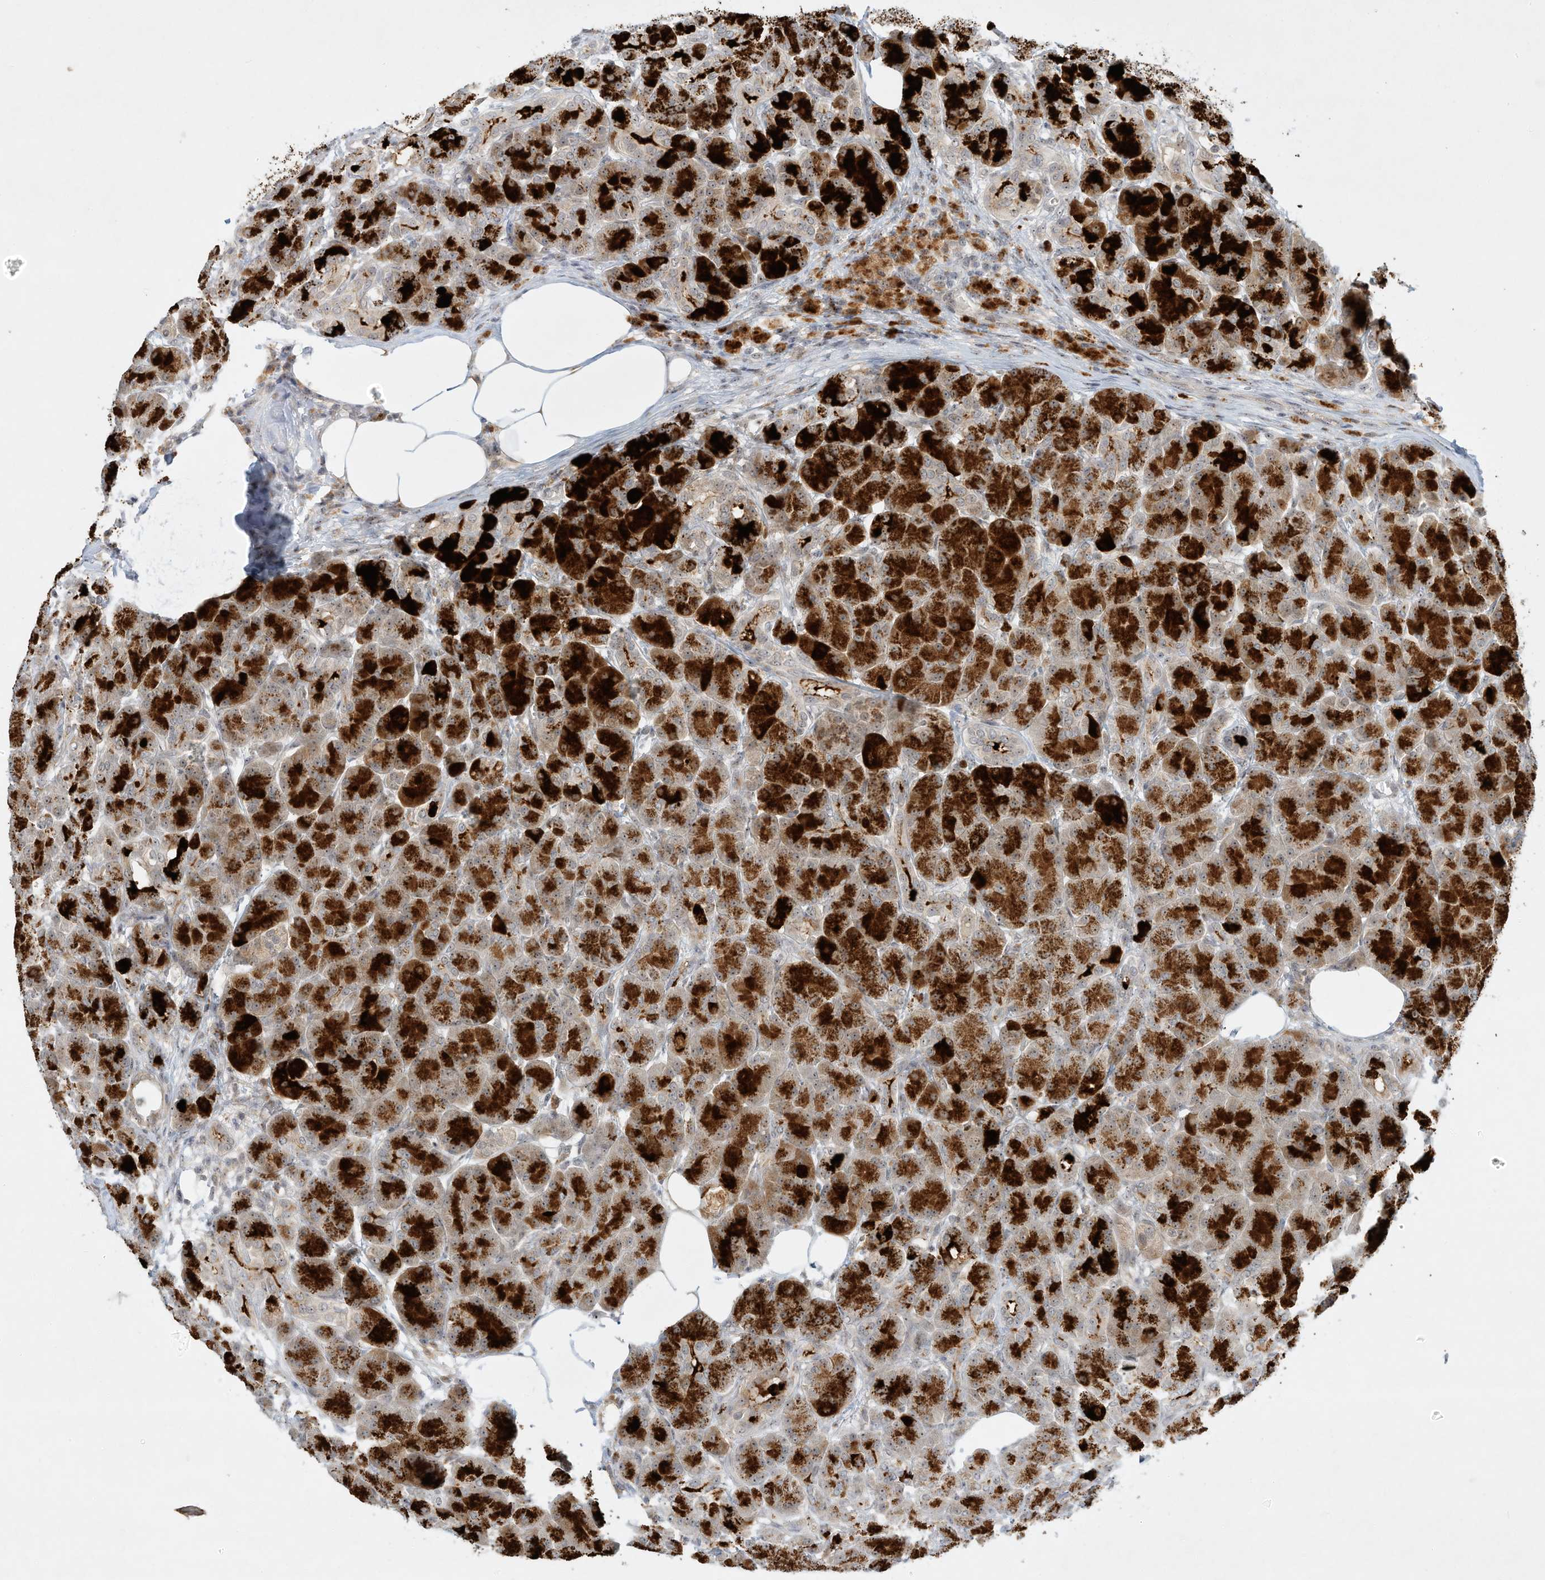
{"staining": {"intensity": "strong", "quantity": ">75%", "location": "cytoplasmic/membranous"}, "tissue": "pancreas", "cell_type": "Exocrine glandular cells", "image_type": "normal", "snomed": [{"axis": "morphology", "description": "Normal tissue, NOS"}, {"axis": "topography", "description": "Pancreas"}], "caption": "A micrograph of pancreas stained for a protein demonstrates strong cytoplasmic/membranous brown staining in exocrine glandular cells. The staining is performed using DAB (3,3'-diaminobenzidine) brown chromogen to label protein expression. The nuclei are counter-stained blue using hematoxylin.", "gene": "PAK6", "patient": {"sex": "male", "age": 63}}